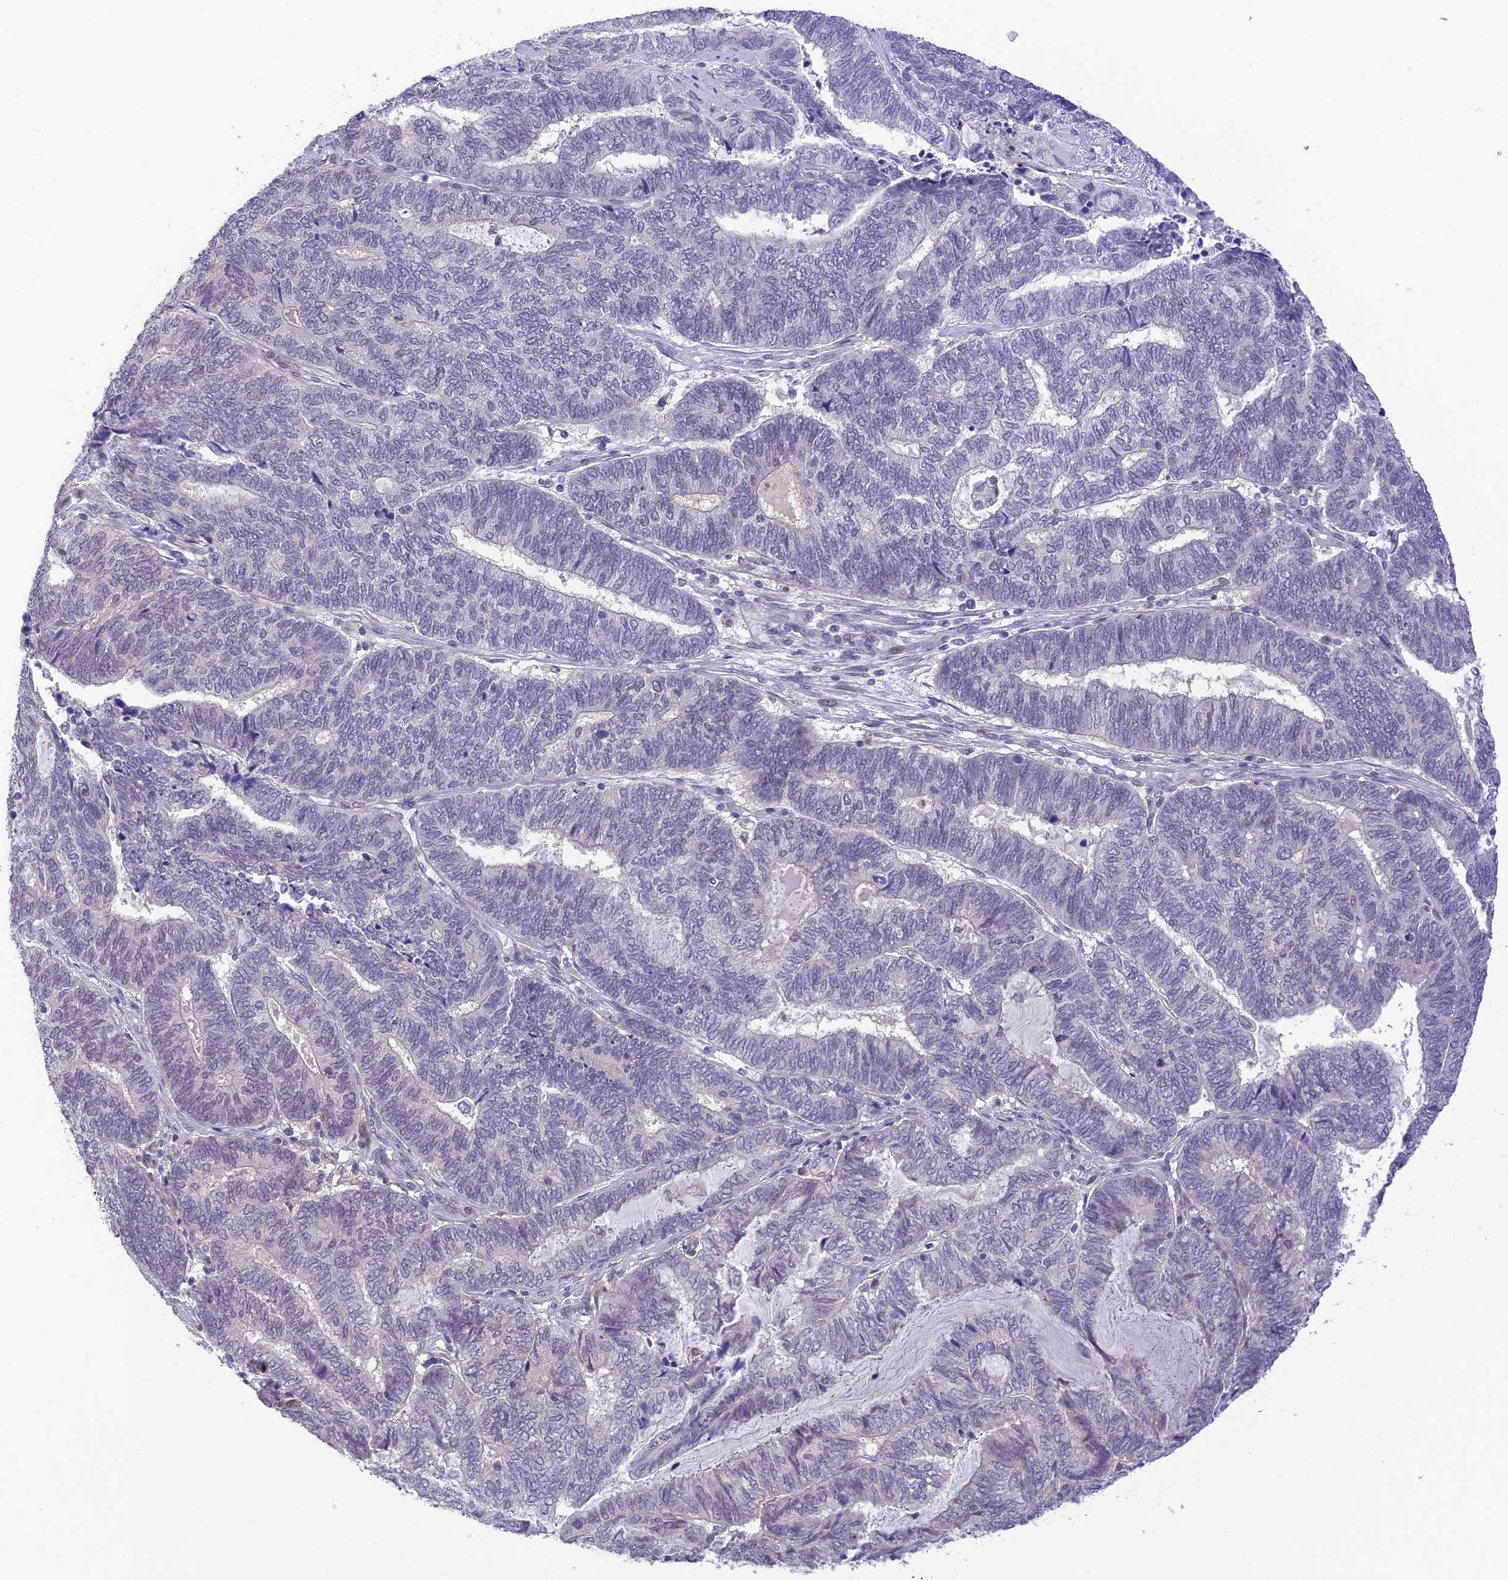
{"staining": {"intensity": "negative", "quantity": "none", "location": "none"}, "tissue": "endometrial cancer", "cell_type": "Tumor cells", "image_type": "cancer", "snomed": [{"axis": "morphology", "description": "Adenocarcinoma, NOS"}, {"axis": "topography", "description": "Uterus"}, {"axis": "topography", "description": "Endometrium"}], "caption": "An immunohistochemistry histopathology image of endometrial cancer (adenocarcinoma) is shown. There is no staining in tumor cells of endometrial cancer (adenocarcinoma).", "gene": "BMT2", "patient": {"sex": "female", "age": 70}}